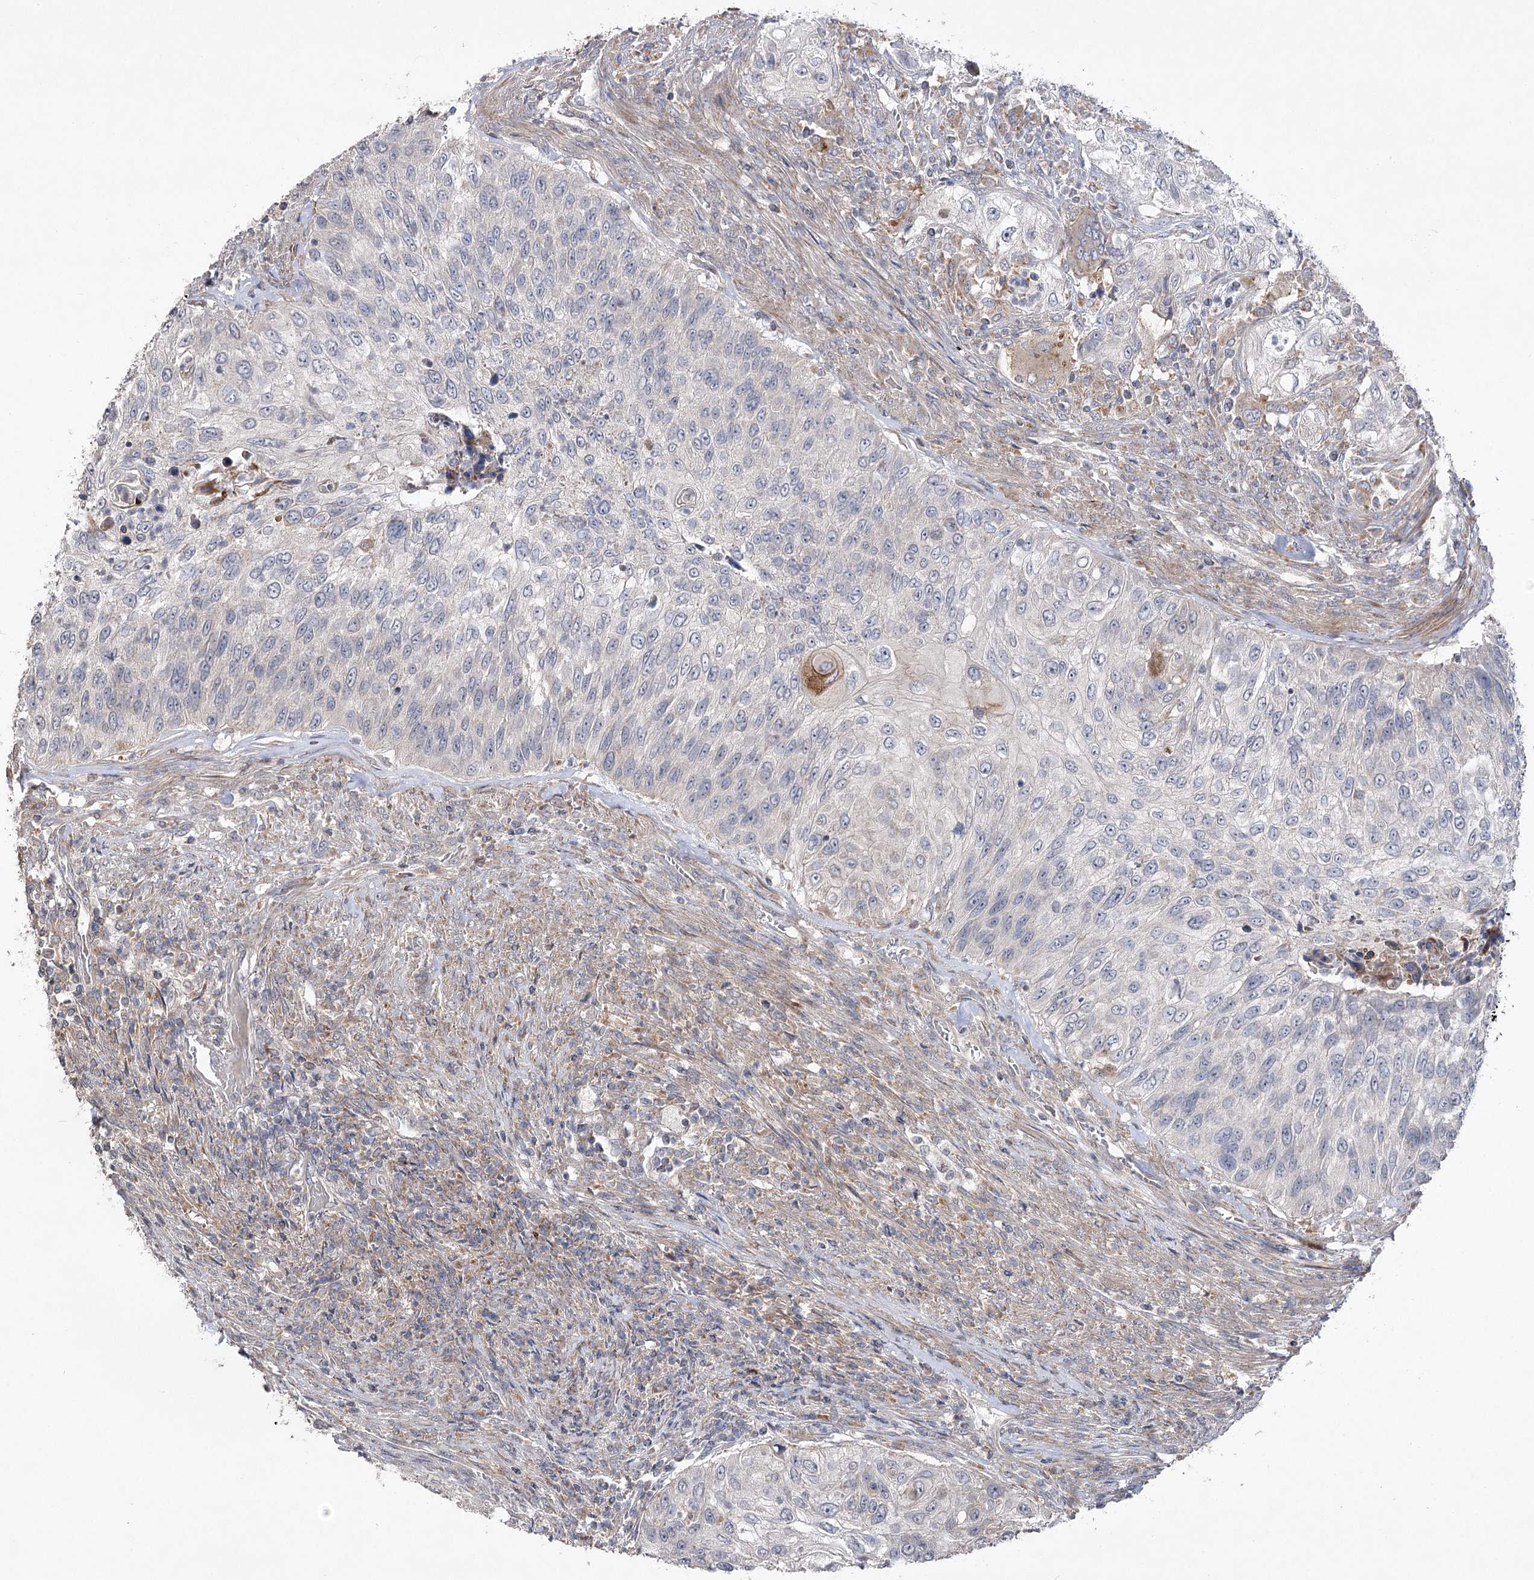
{"staining": {"intensity": "negative", "quantity": "none", "location": "none"}, "tissue": "urothelial cancer", "cell_type": "Tumor cells", "image_type": "cancer", "snomed": [{"axis": "morphology", "description": "Urothelial carcinoma, High grade"}, {"axis": "topography", "description": "Urinary bladder"}], "caption": "High power microscopy image of an IHC photomicrograph of high-grade urothelial carcinoma, revealing no significant staining in tumor cells.", "gene": "OBSL1", "patient": {"sex": "female", "age": 60}}